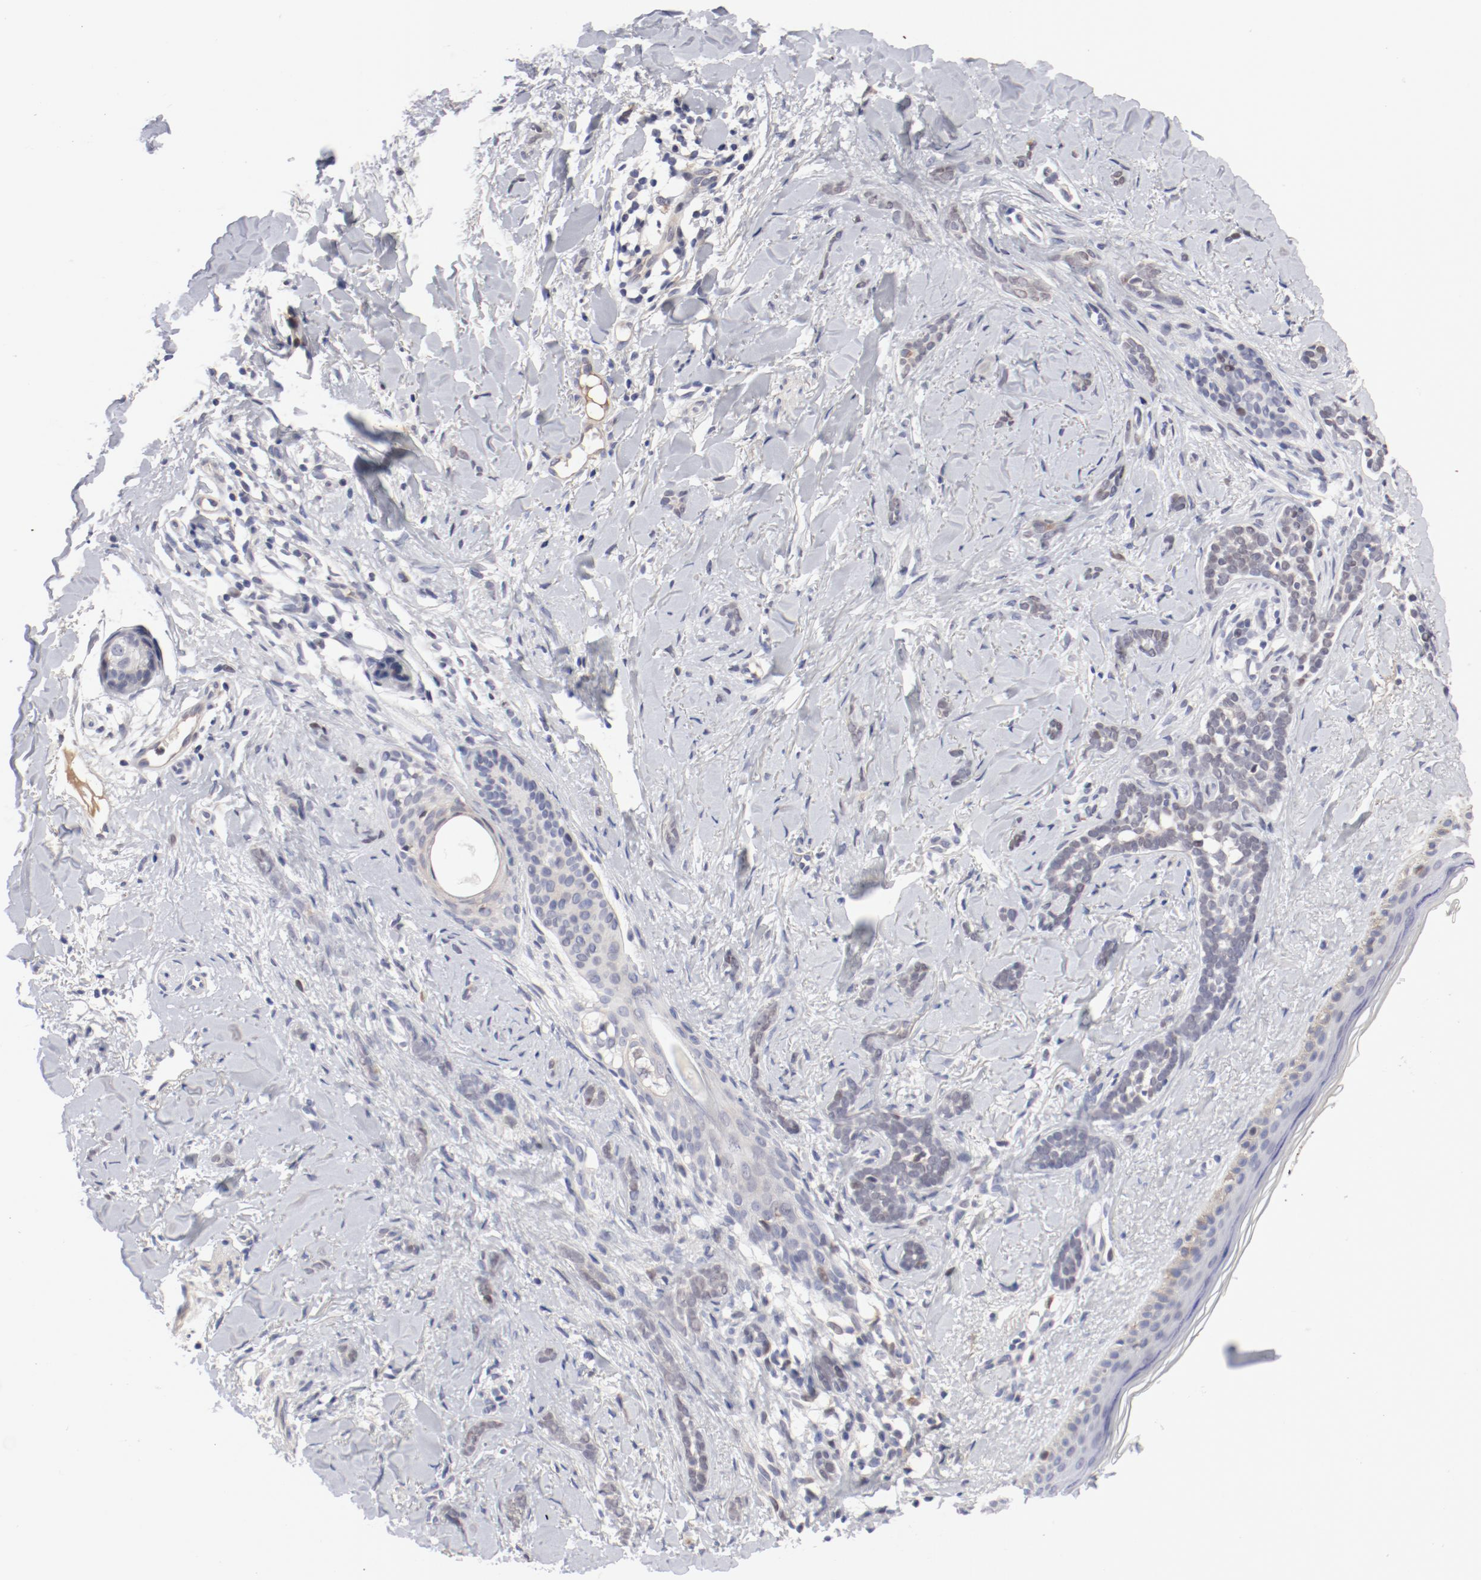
{"staining": {"intensity": "negative", "quantity": "none", "location": "none"}, "tissue": "skin cancer", "cell_type": "Tumor cells", "image_type": "cancer", "snomed": [{"axis": "morphology", "description": "Basal cell carcinoma"}, {"axis": "topography", "description": "Skin"}], "caption": "Immunohistochemical staining of human basal cell carcinoma (skin) demonstrates no significant staining in tumor cells. The staining was performed using DAB to visualize the protein expression in brown, while the nuclei were stained in blue with hematoxylin (Magnification: 20x).", "gene": "FSCB", "patient": {"sex": "female", "age": 37}}